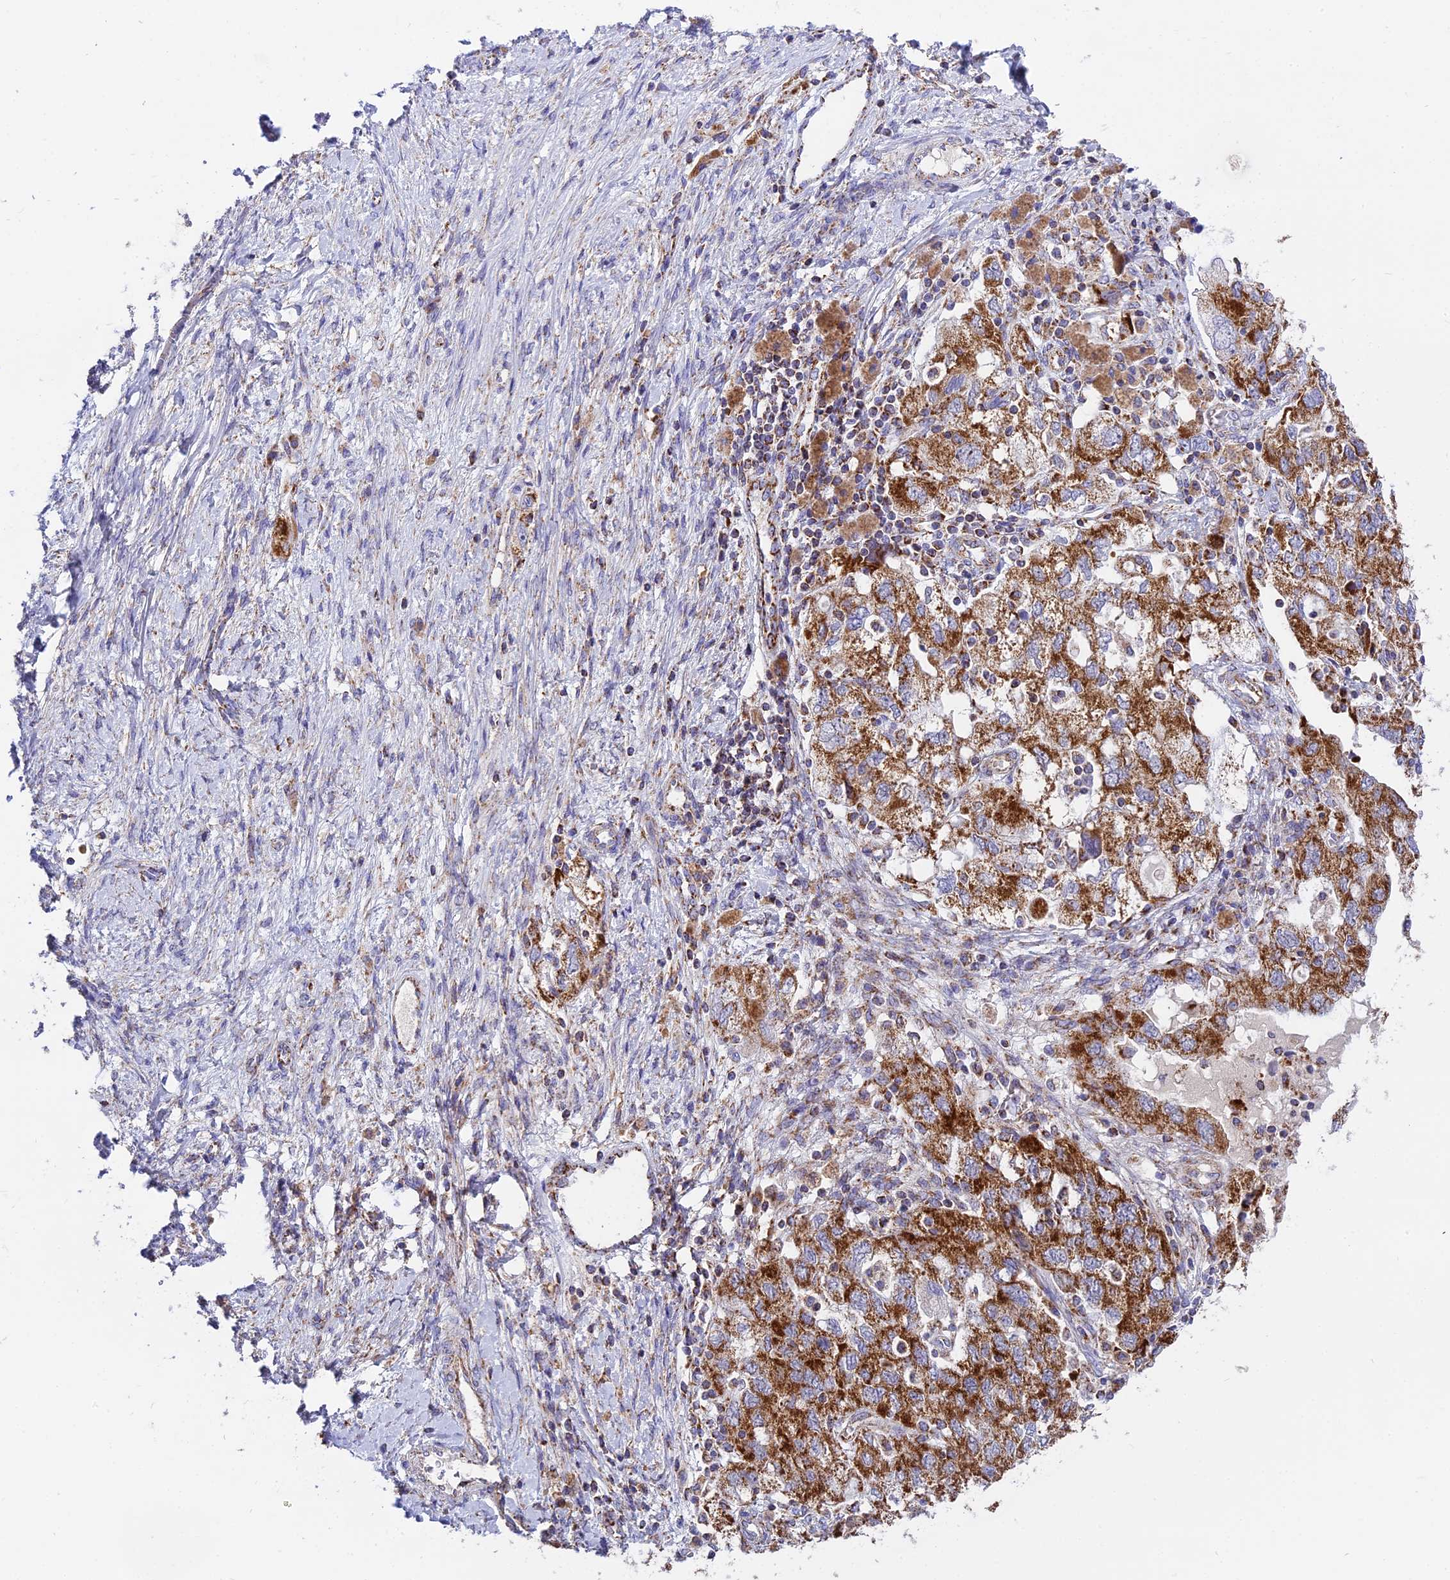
{"staining": {"intensity": "strong", "quantity": ">75%", "location": "cytoplasmic/membranous"}, "tissue": "ovarian cancer", "cell_type": "Tumor cells", "image_type": "cancer", "snomed": [{"axis": "morphology", "description": "Carcinoma, NOS"}, {"axis": "morphology", "description": "Cystadenocarcinoma, serous, NOS"}, {"axis": "topography", "description": "Ovary"}], "caption": "Ovarian cancer (serous cystadenocarcinoma) tissue exhibits strong cytoplasmic/membranous positivity in approximately >75% of tumor cells, visualized by immunohistochemistry.", "gene": "MRPS34", "patient": {"sex": "female", "age": 69}}